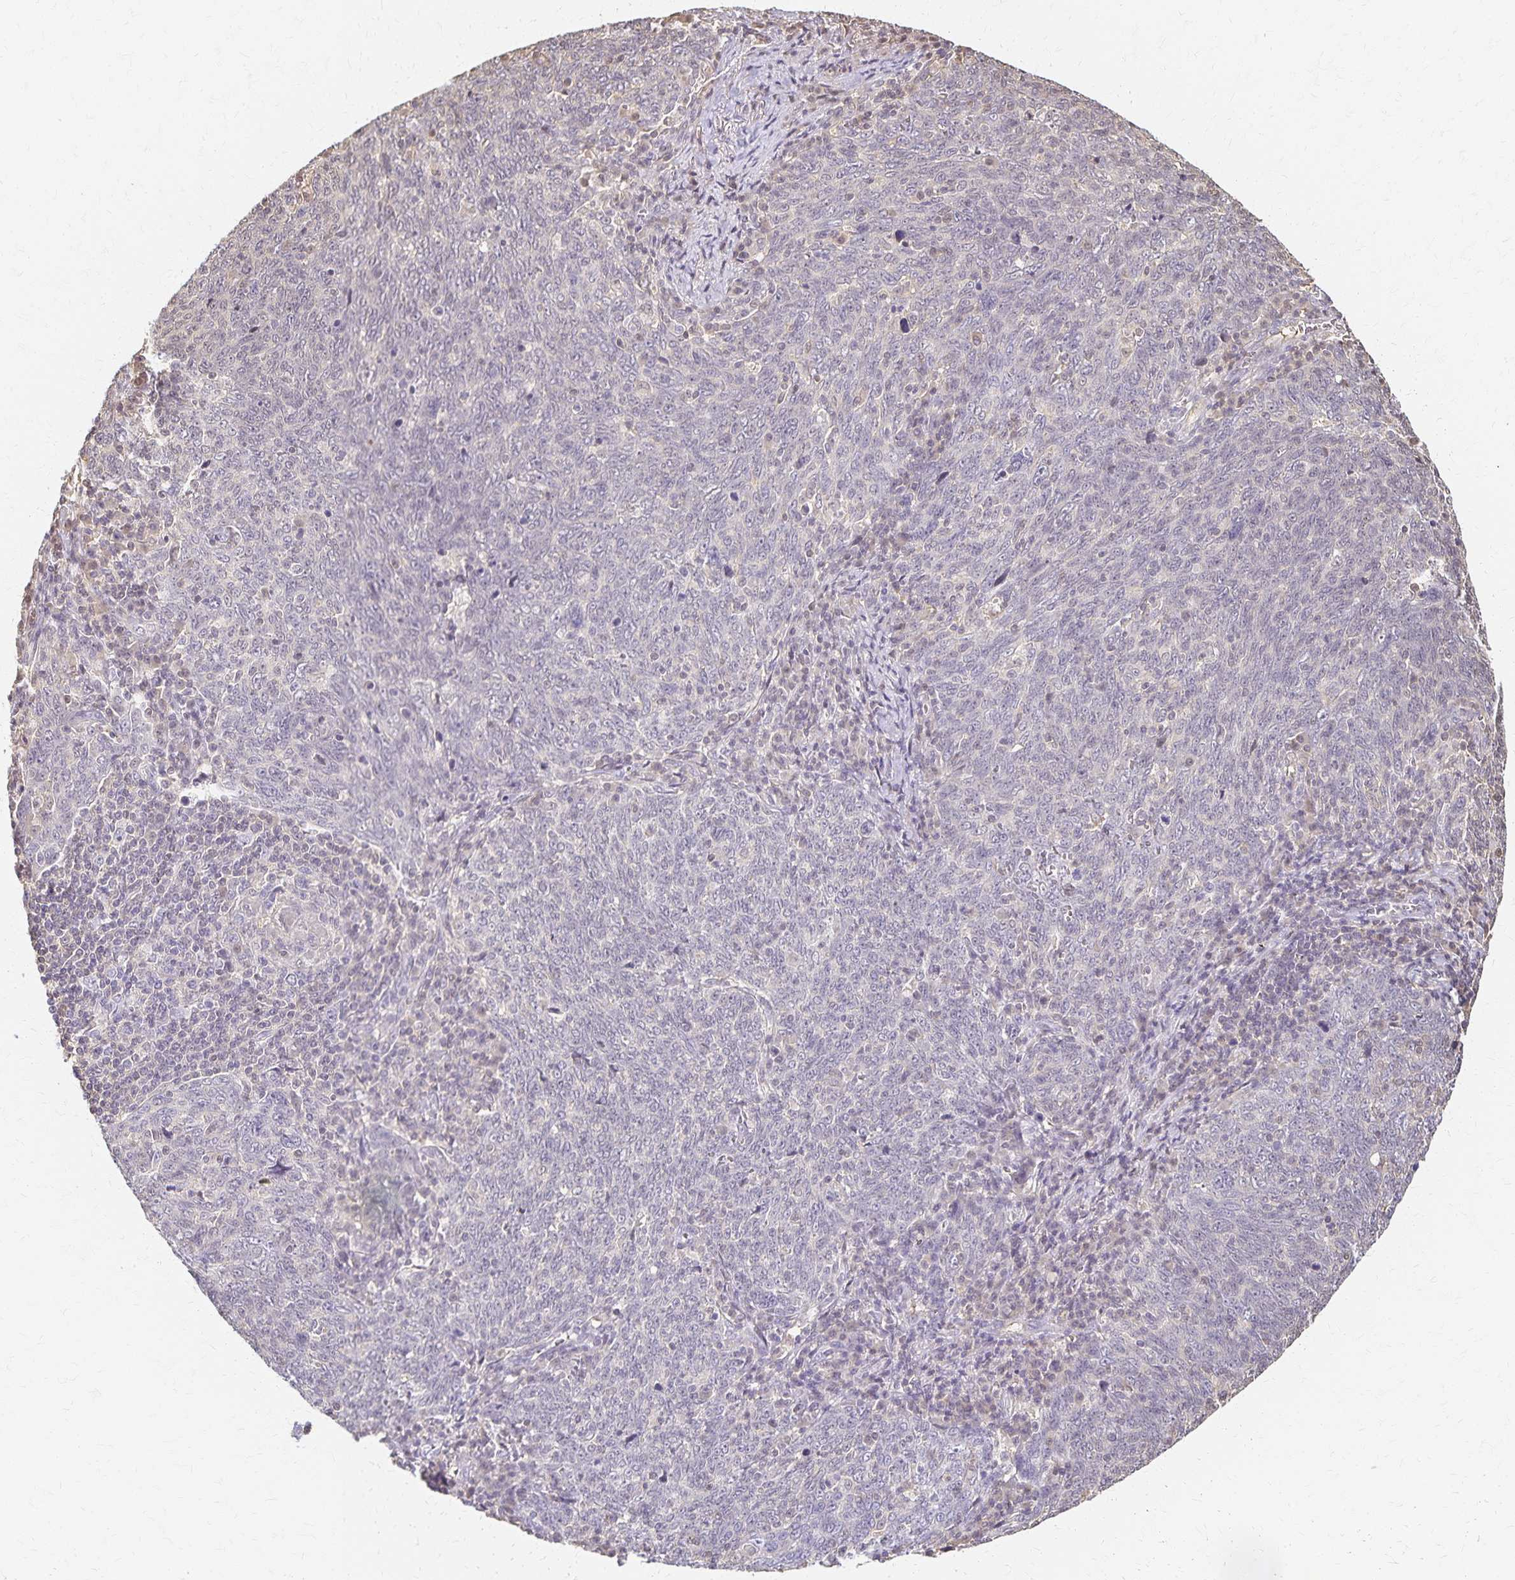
{"staining": {"intensity": "negative", "quantity": "none", "location": "none"}, "tissue": "lung cancer", "cell_type": "Tumor cells", "image_type": "cancer", "snomed": [{"axis": "morphology", "description": "Squamous cell carcinoma, NOS"}, {"axis": "topography", "description": "Lung"}], "caption": "Tumor cells show no significant staining in squamous cell carcinoma (lung). (Brightfield microscopy of DAB (3,3'-diaminobenzidine) immunohistochemistry at high magnification).", "gene": "AZGP1", "patient": {"sex": "female", "age": 72}}